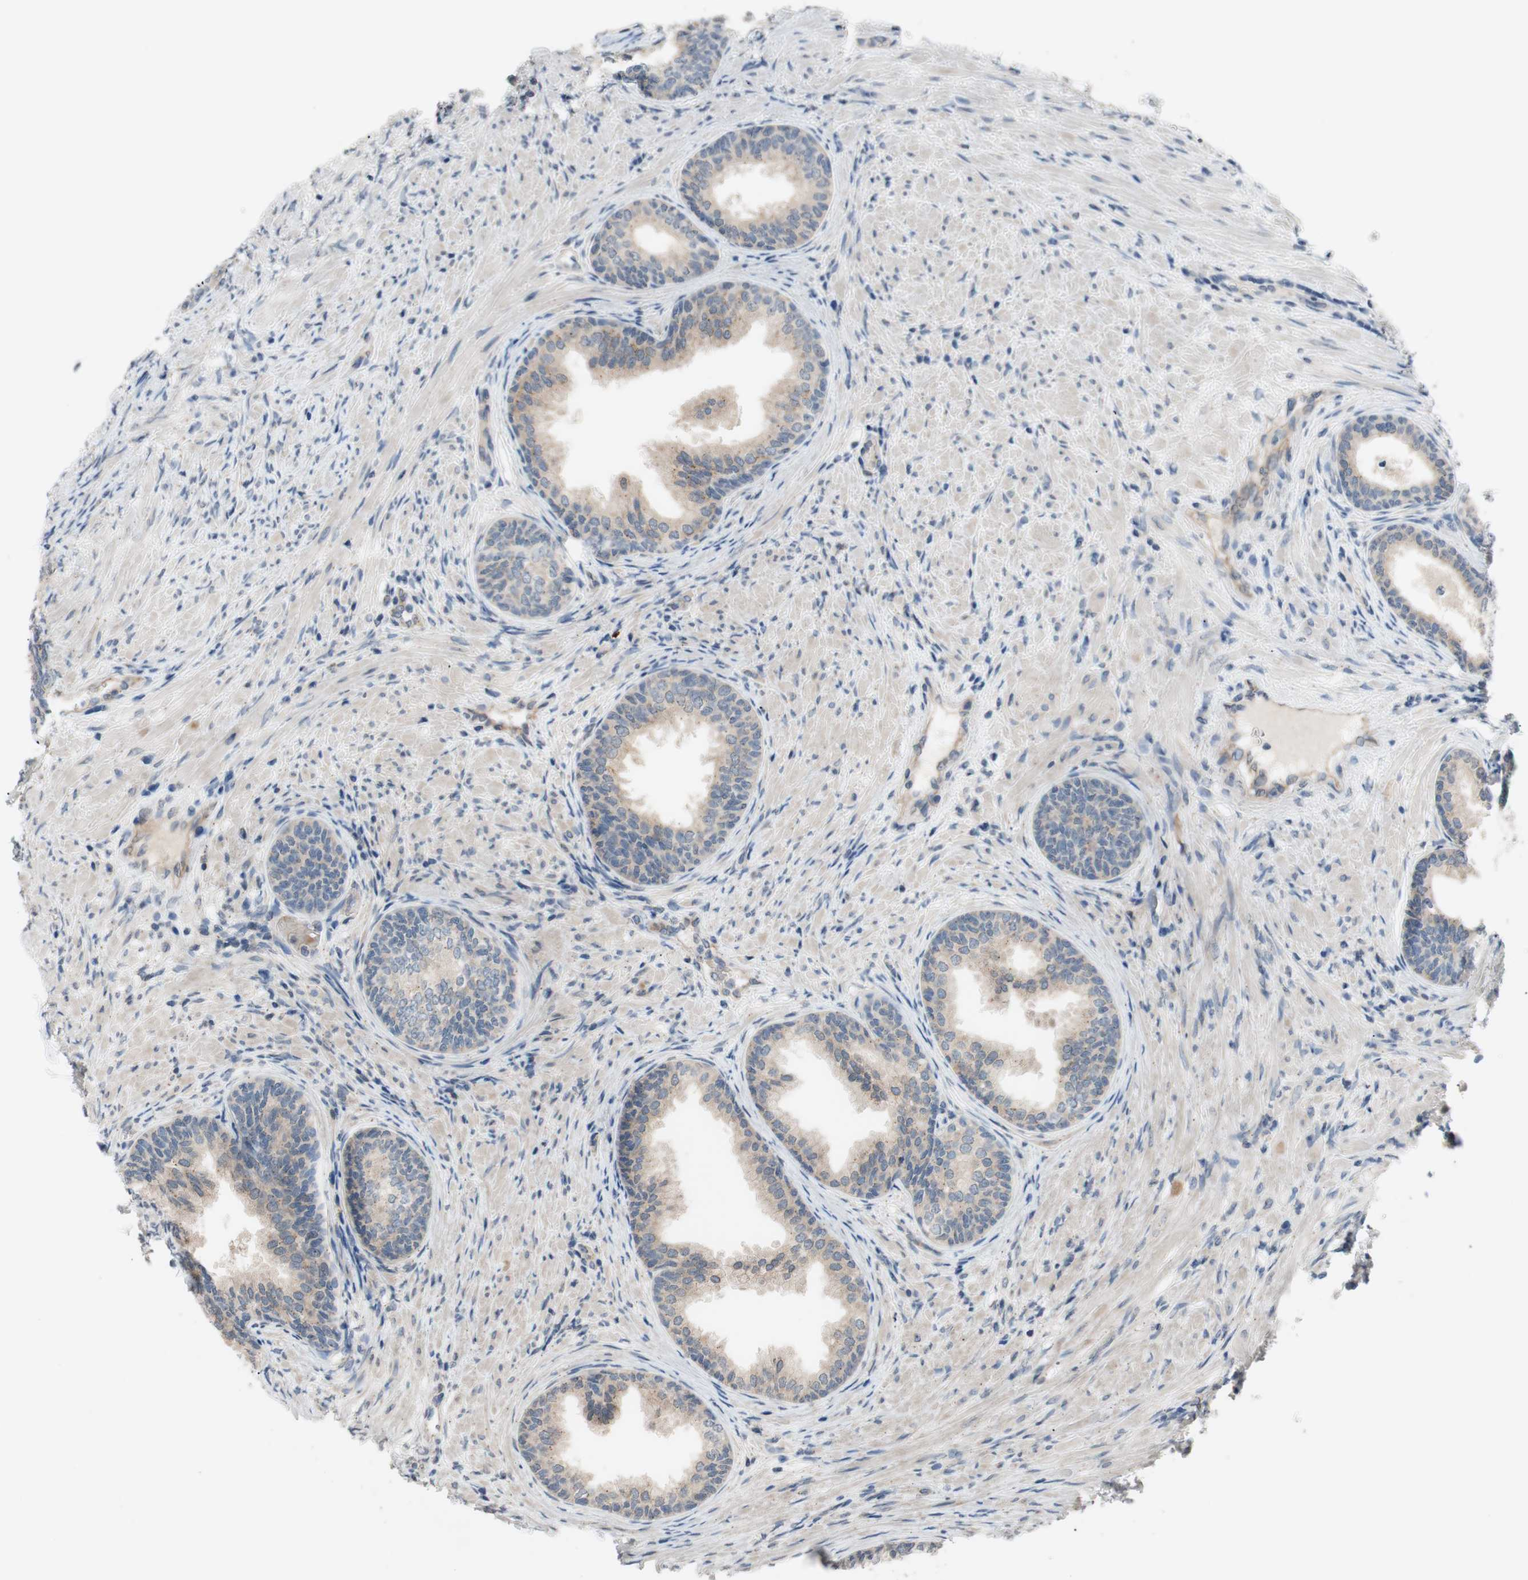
{"staining": {"intensity": "moderate", "quantity": ">75%", "location": "cytoplasmic/membranous"}, "tissue": "prostate", "cell_type": "Glandular cells", "image_type": "normal", "snomed": [{"axis": "morphology", "description": "Normal tissue, NOS"}, {"axis": "topography", "description": "Prostate"}], "caption": "Immunohistochemical staining of unremarkable human prostate demonstrates >75% levels of moderate cytoplasmic/membranous protein expression in about >75% of glandular cells.", "gene": "ADD2", "patient": {"sex": "male", "age": 76}}